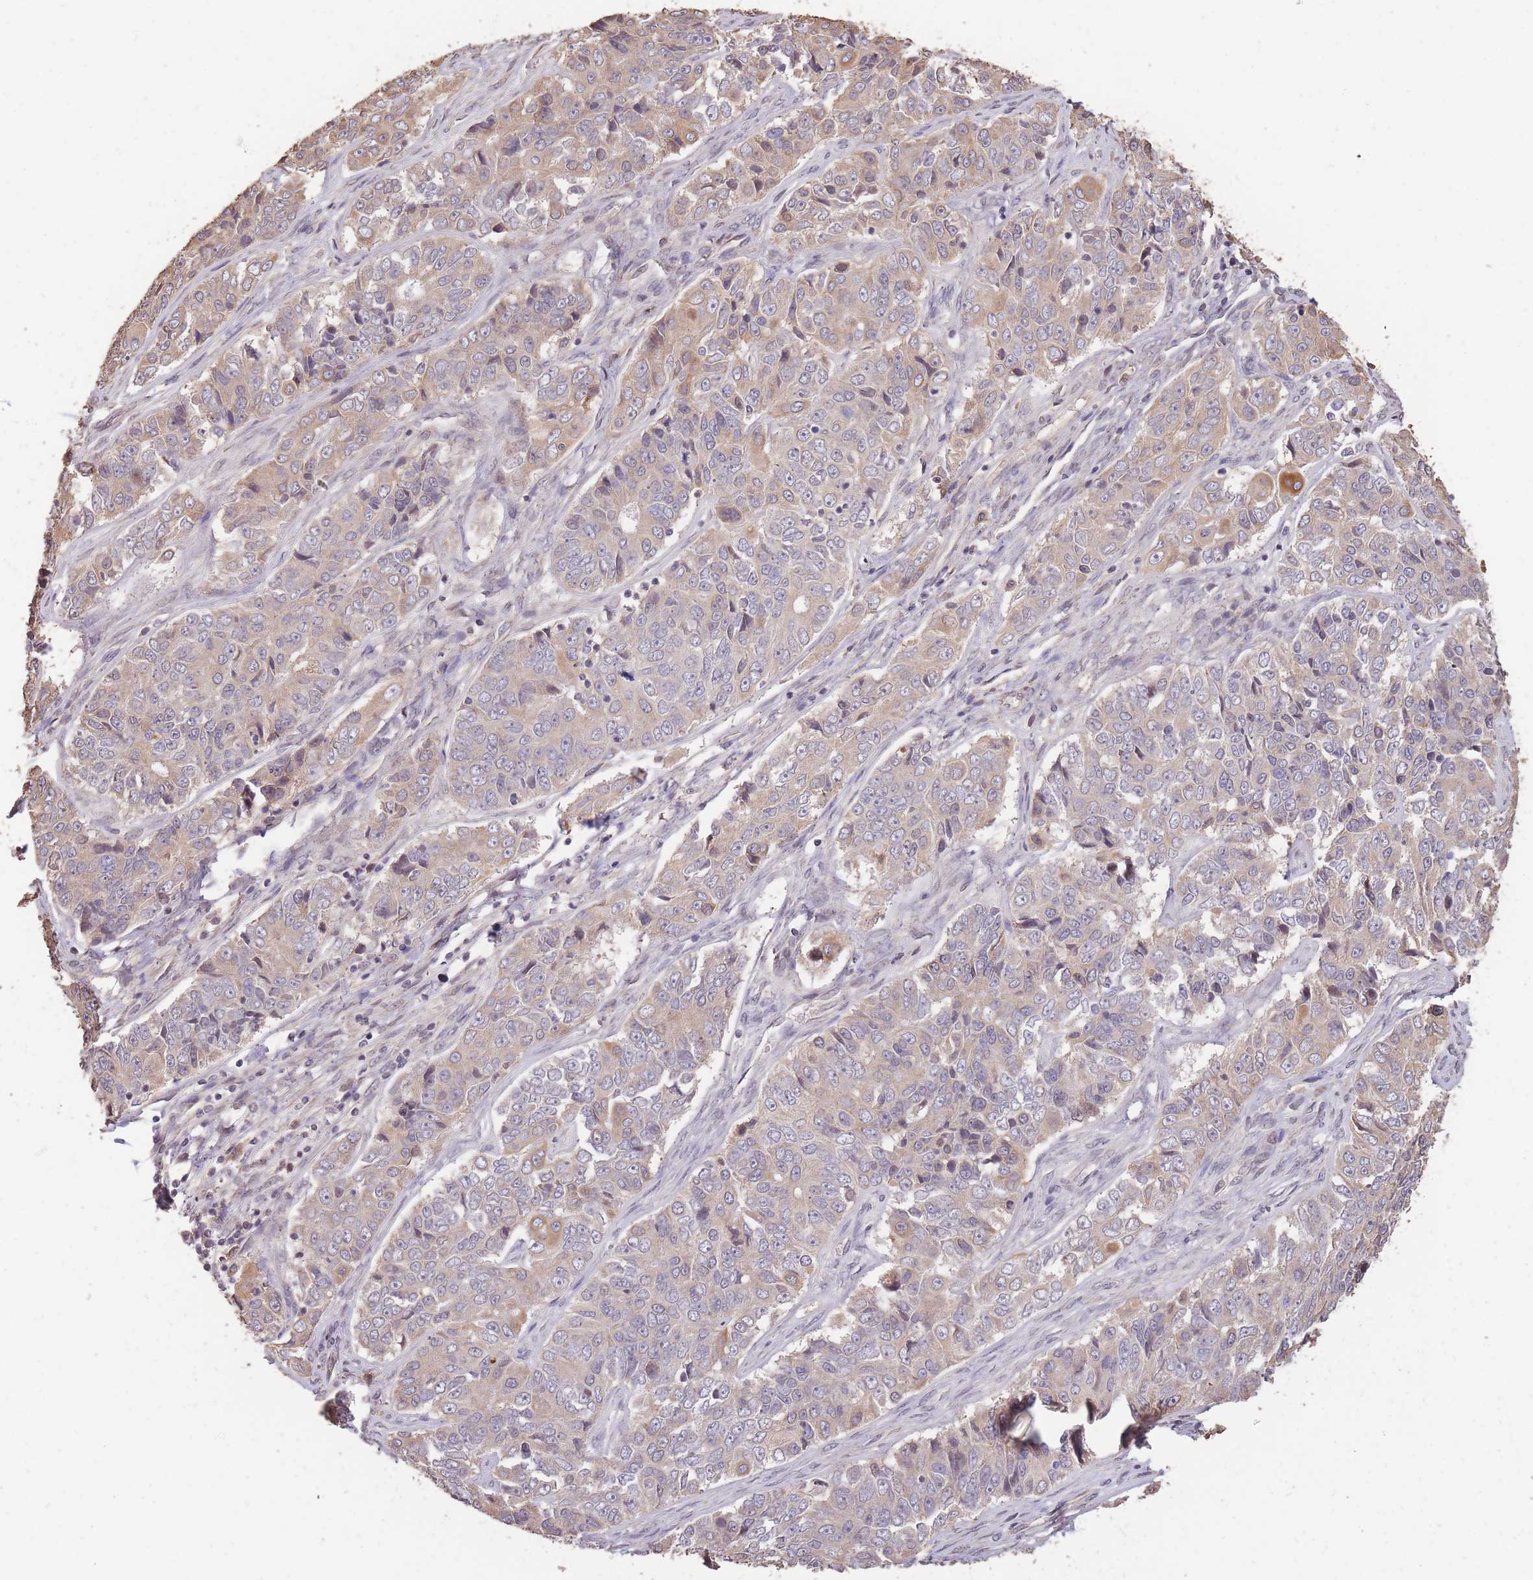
{"staining": {"intensity": "weak", "quantity": "<25%", "location": "cytoplasmic/membranous"}, "tissue": "ovarian cancer", "cell_type": "Tumor cells", "image_type": "cancer", "snomed": [{"axis": "morphology", "description": "Carcinoma, endometroid"}, {"axis": "topography", "description": "Ovary"}], "caption": "IHC histopathology image of neoplastic tissue: human endometroid carcinoma (ovarian) stained with DAB shows no significant protein positivity in tumor cells.", "gene": "RGS14", "patient": {"sex": "female", "age": 51}}